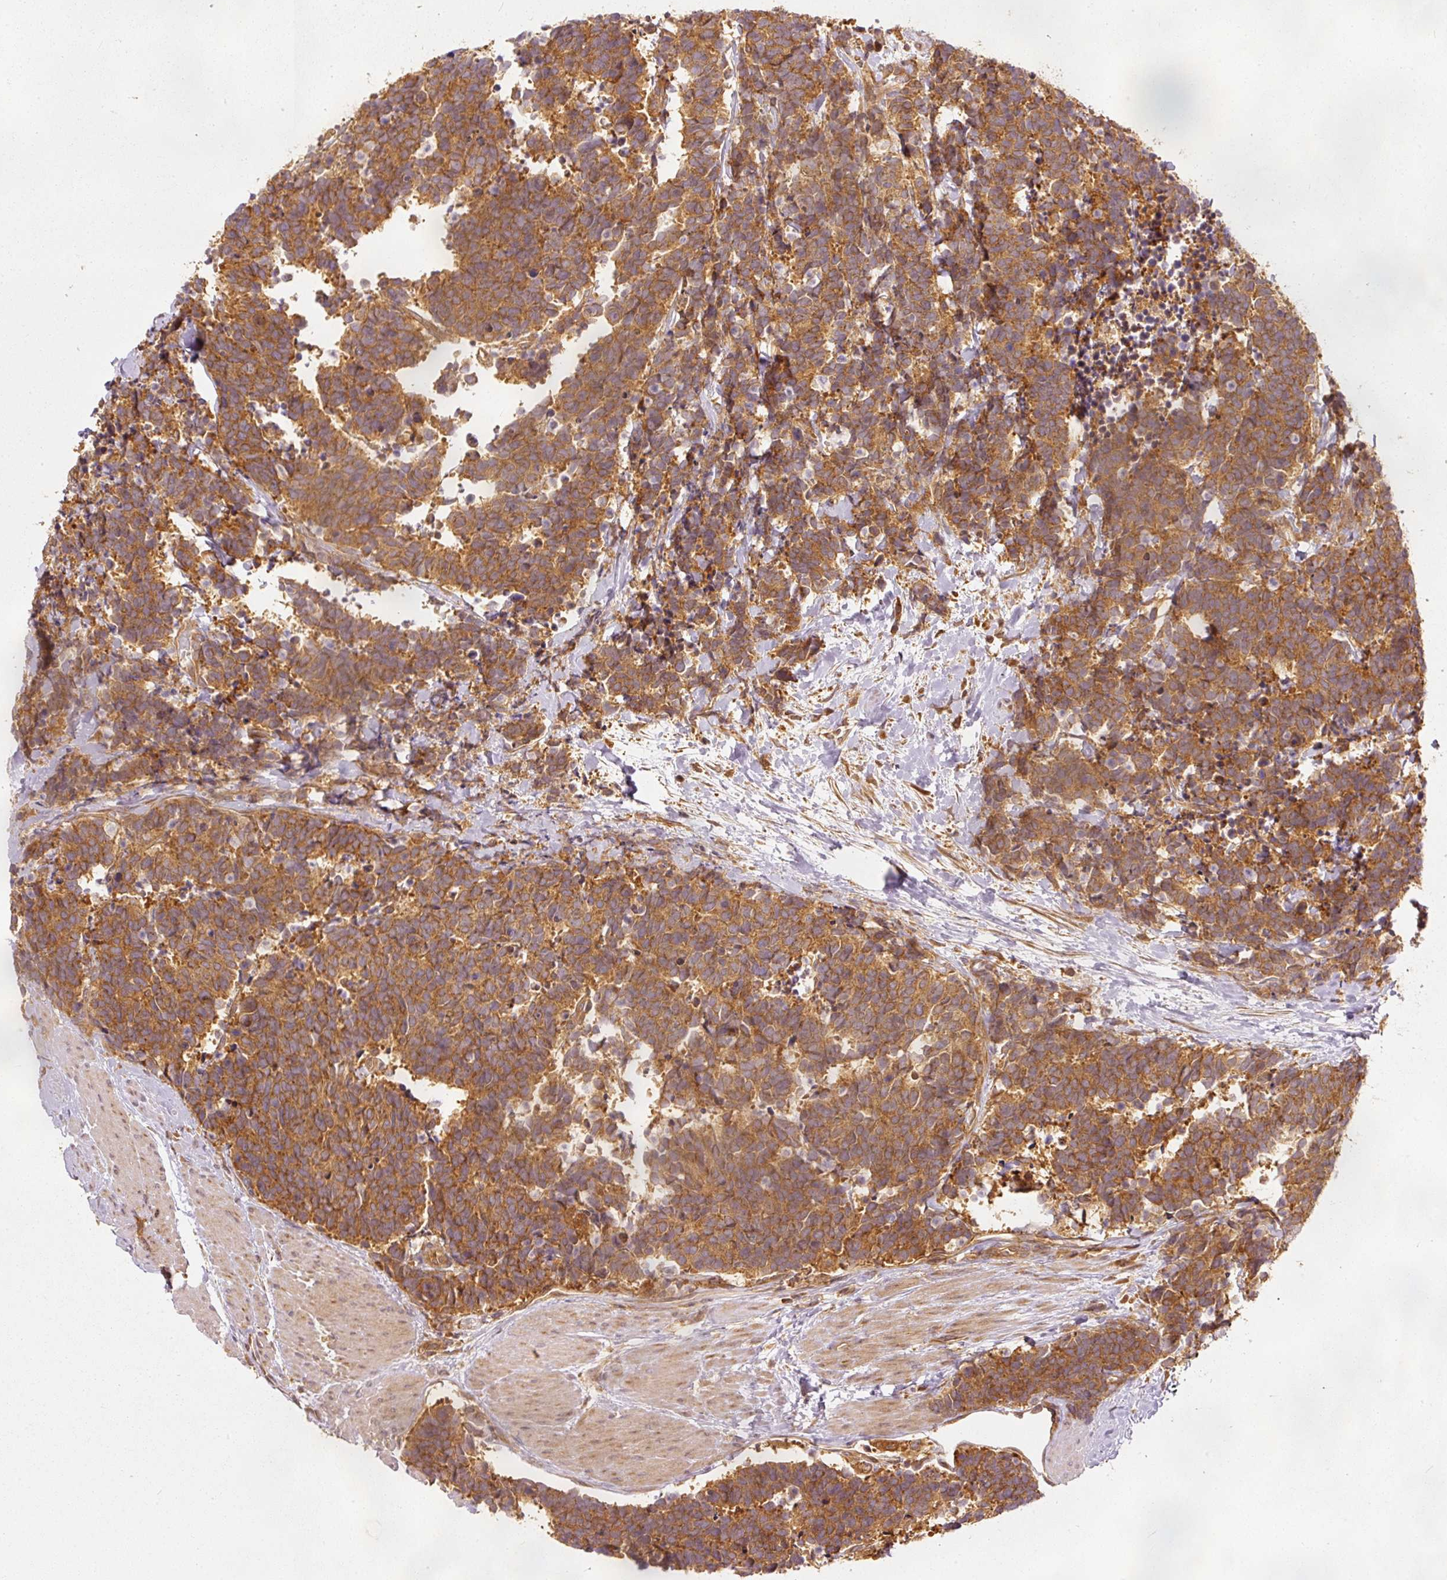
{"staining": {"intensity": "moderate", "quantity": ">75%", "location": "cytoplasmic/membranous"}, "tissue": "carcinoid", "cell_type": "Tumor cells", "image_type": "cancer", "snomed": [{"axis": "morphology", "description": "Carcinoma, NOS"}, {"axis": "morphology", "description": "Carcinoid, malignant, NOS"}, {"axis": "topography", "description": "Prostate"}], "caption": "IHC of carcinoid reveals medium levels of moderate cytoplasmic/membranous positivity in about >75% of tumor cells. The protein of interest is shown in brown color, while the nuclei are stained blue.", "gene": "EIF3B", "patient": {"sex": "male", "age": 57}}